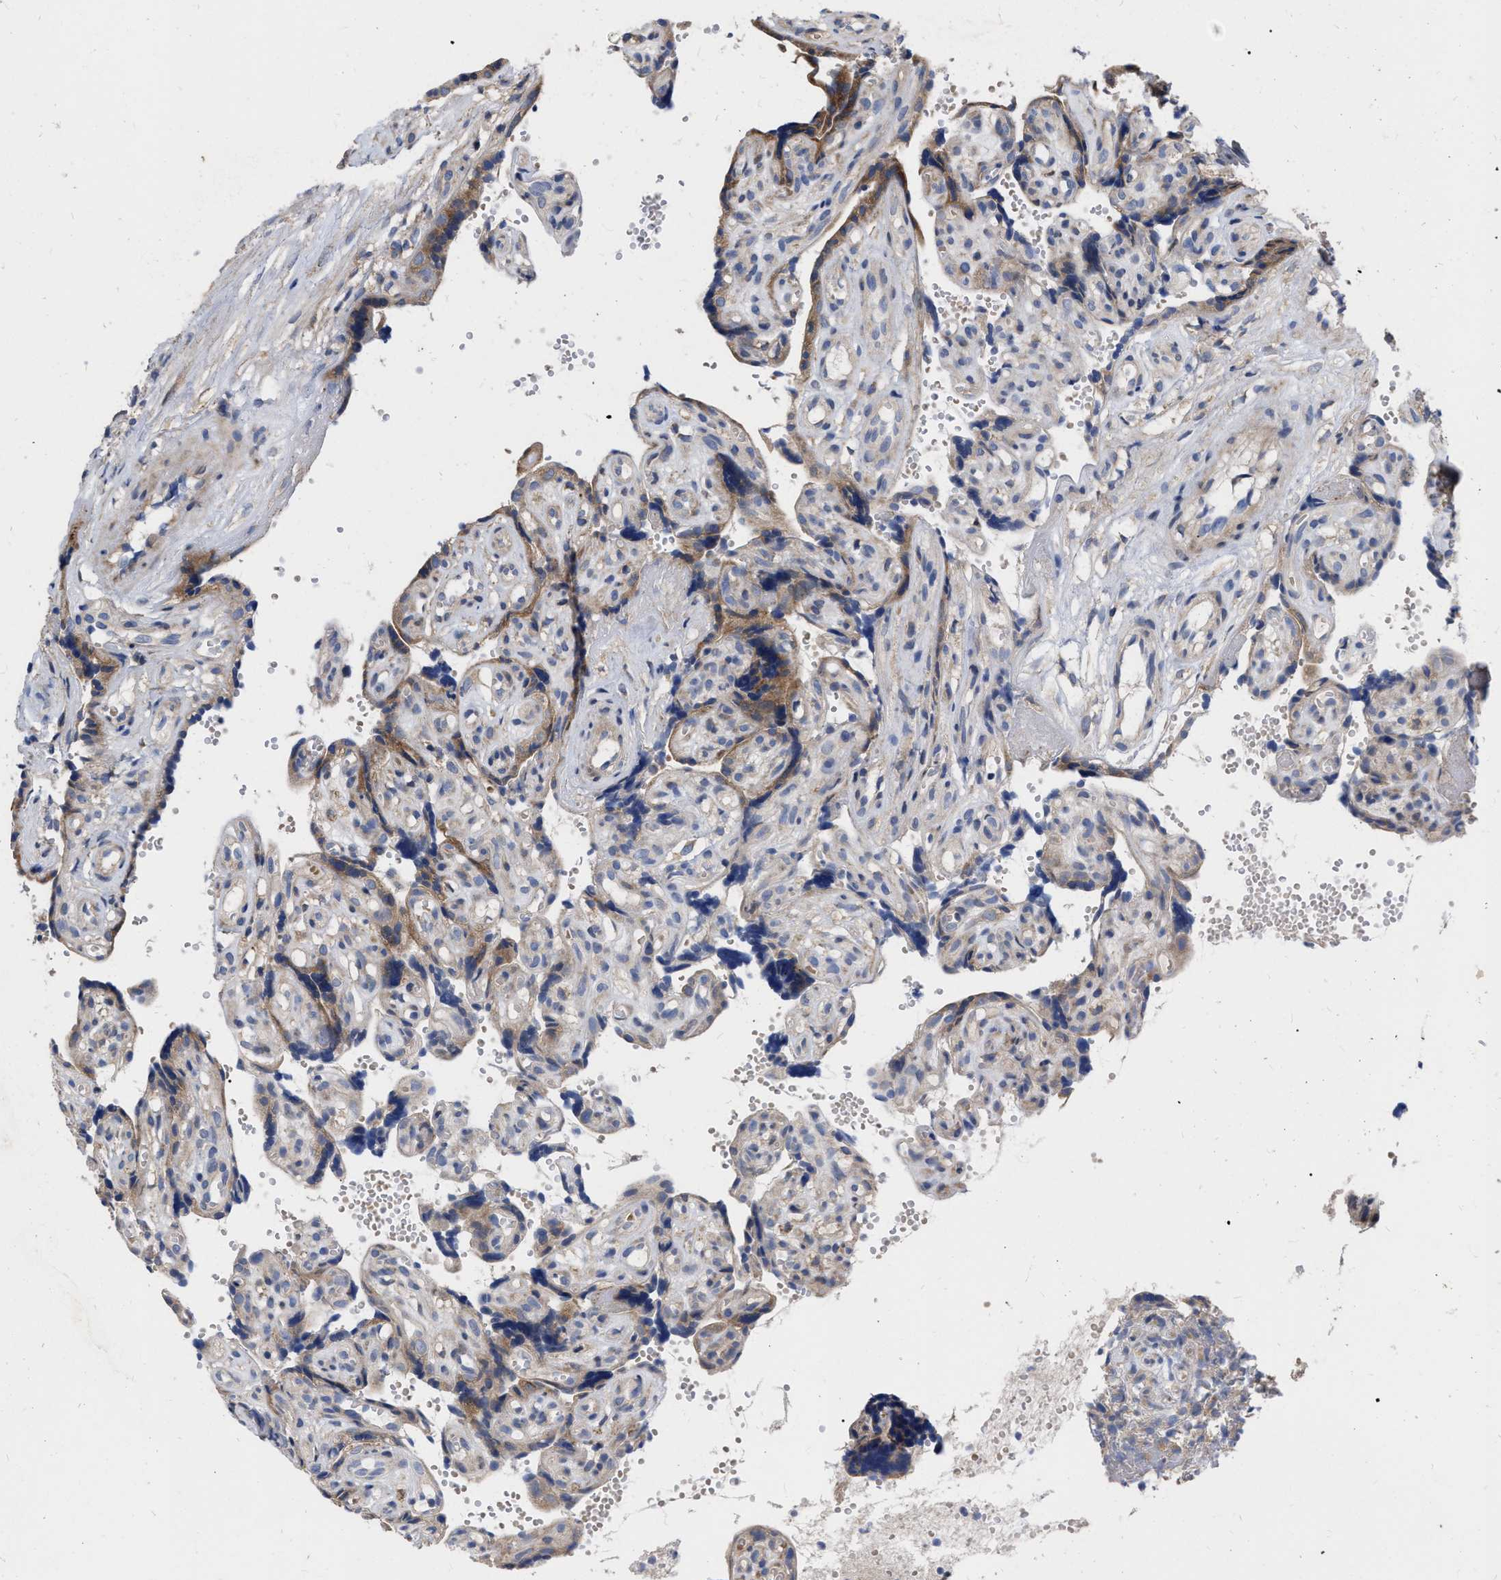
{"staining": {"intensity": "weak", "quantity": "25%-75%", "location": "cytoplasmic/membranous"}, "tissue": "placenta", "cell_type": "Decidual cells", "image_type": "normal", "snomed": [{"axis": "morphology", "description": "Normal tissue, NOS"}, {"axis": "topography", "description": "Placenta"}], "caption": "Immunohistochemistry (IHC) histopathology image of benign human placenta stained for a protein (brown), which demonstrates low levels of weak cytoplasmic/membranous expression in about 25%-75% of decidual cells.", "gene": "MLST8", "patient": {"sex": "female", "age": 30}}